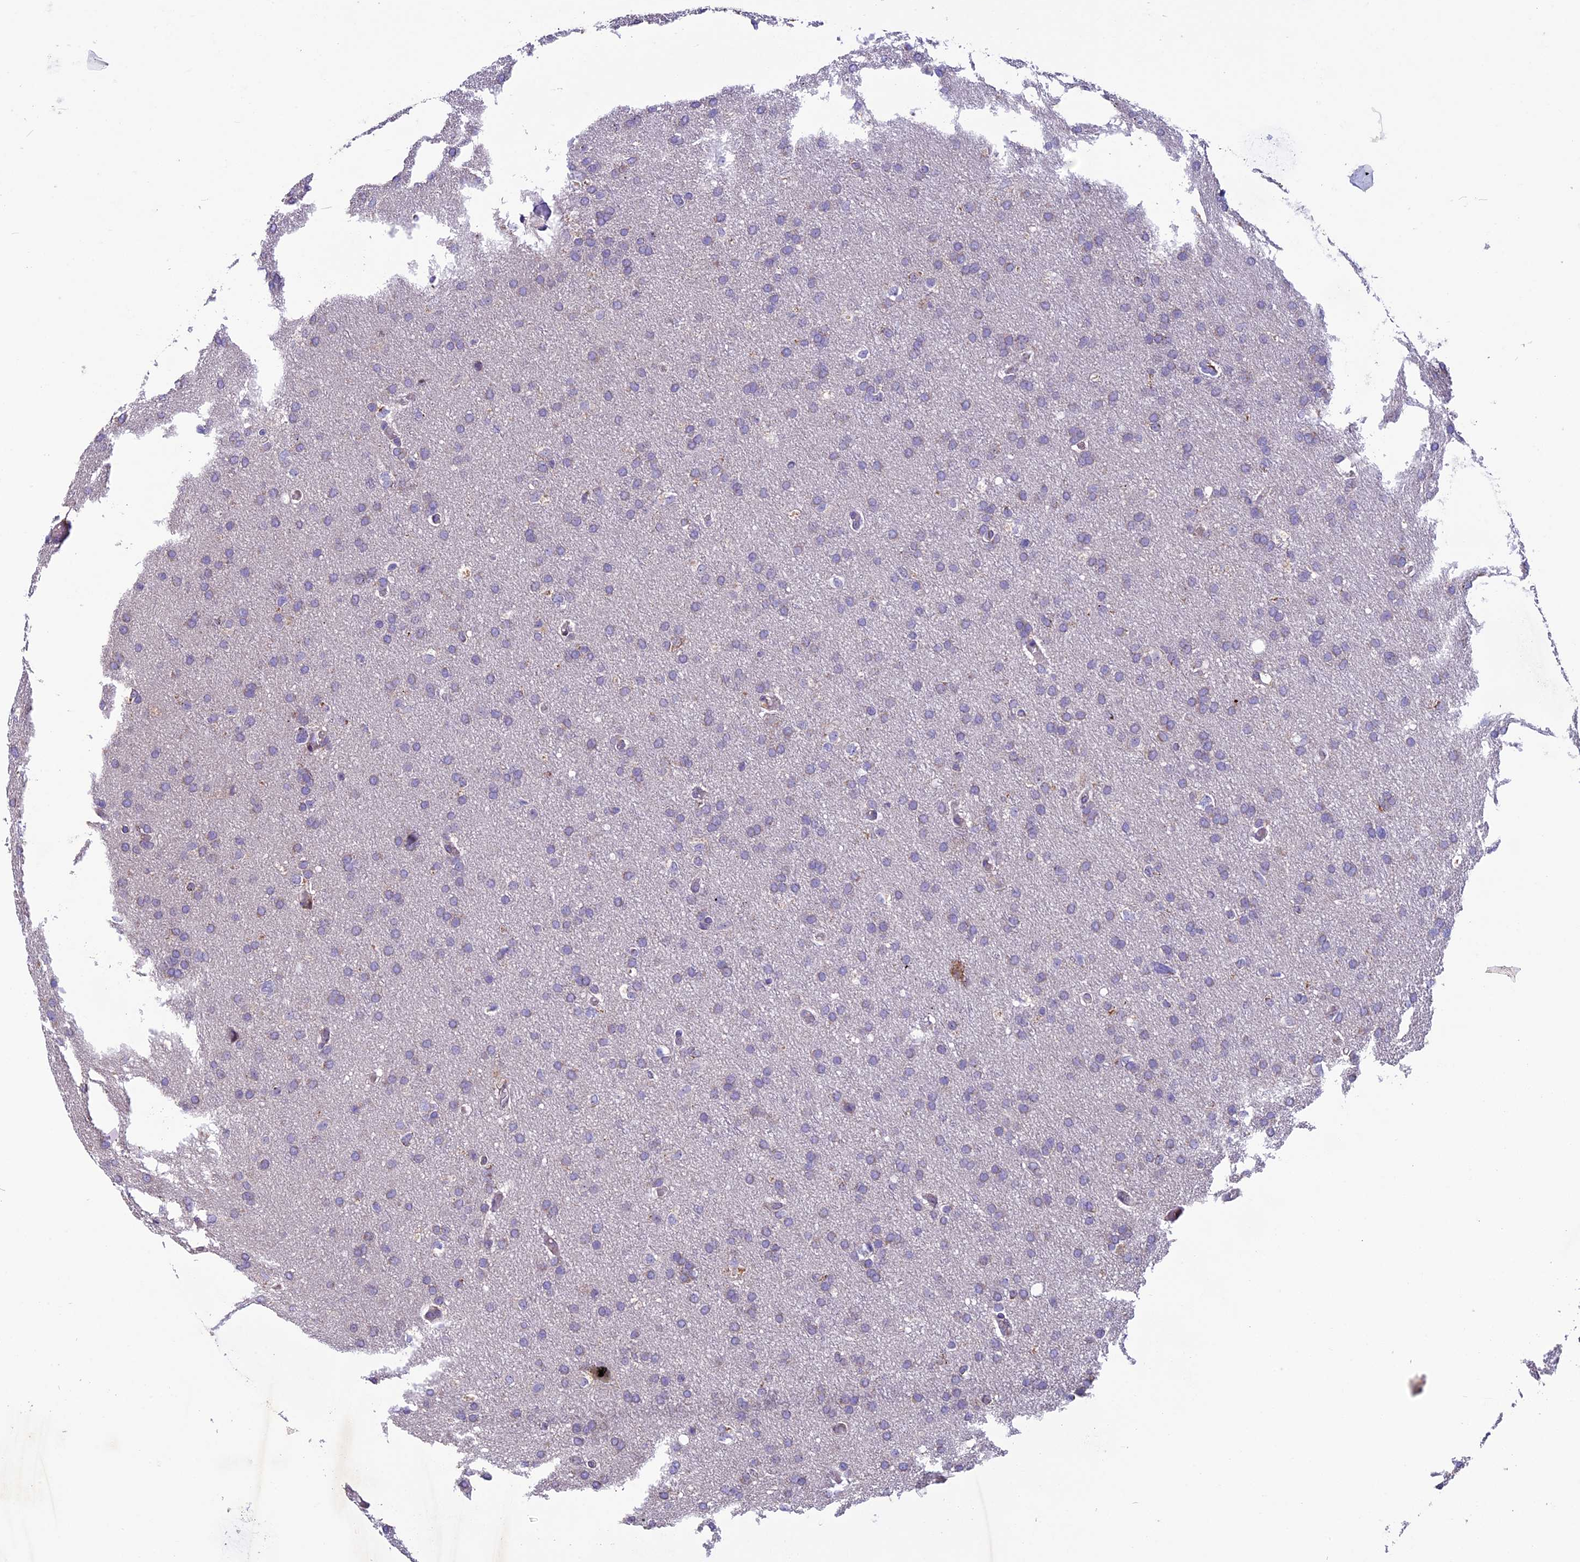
{"staining": {"intensity": "negative", "quantity": "none", "location": "none"}, "tissue": "glioma", "cell_type": "Tumor cells", "image_type": "cancer", "snomed": [{"axis": "morphology", "description": "Glioma, malignant, High grade"}, {"axis": "topography", "description": "Cerebral cortex"}], "caption": "Immunohistochemistry of human high-grade glioma (malignant) demonstrates no staining in tumor cells.", "gene": "MIEF2", "patient": {"sex": "female", "age": 36}}